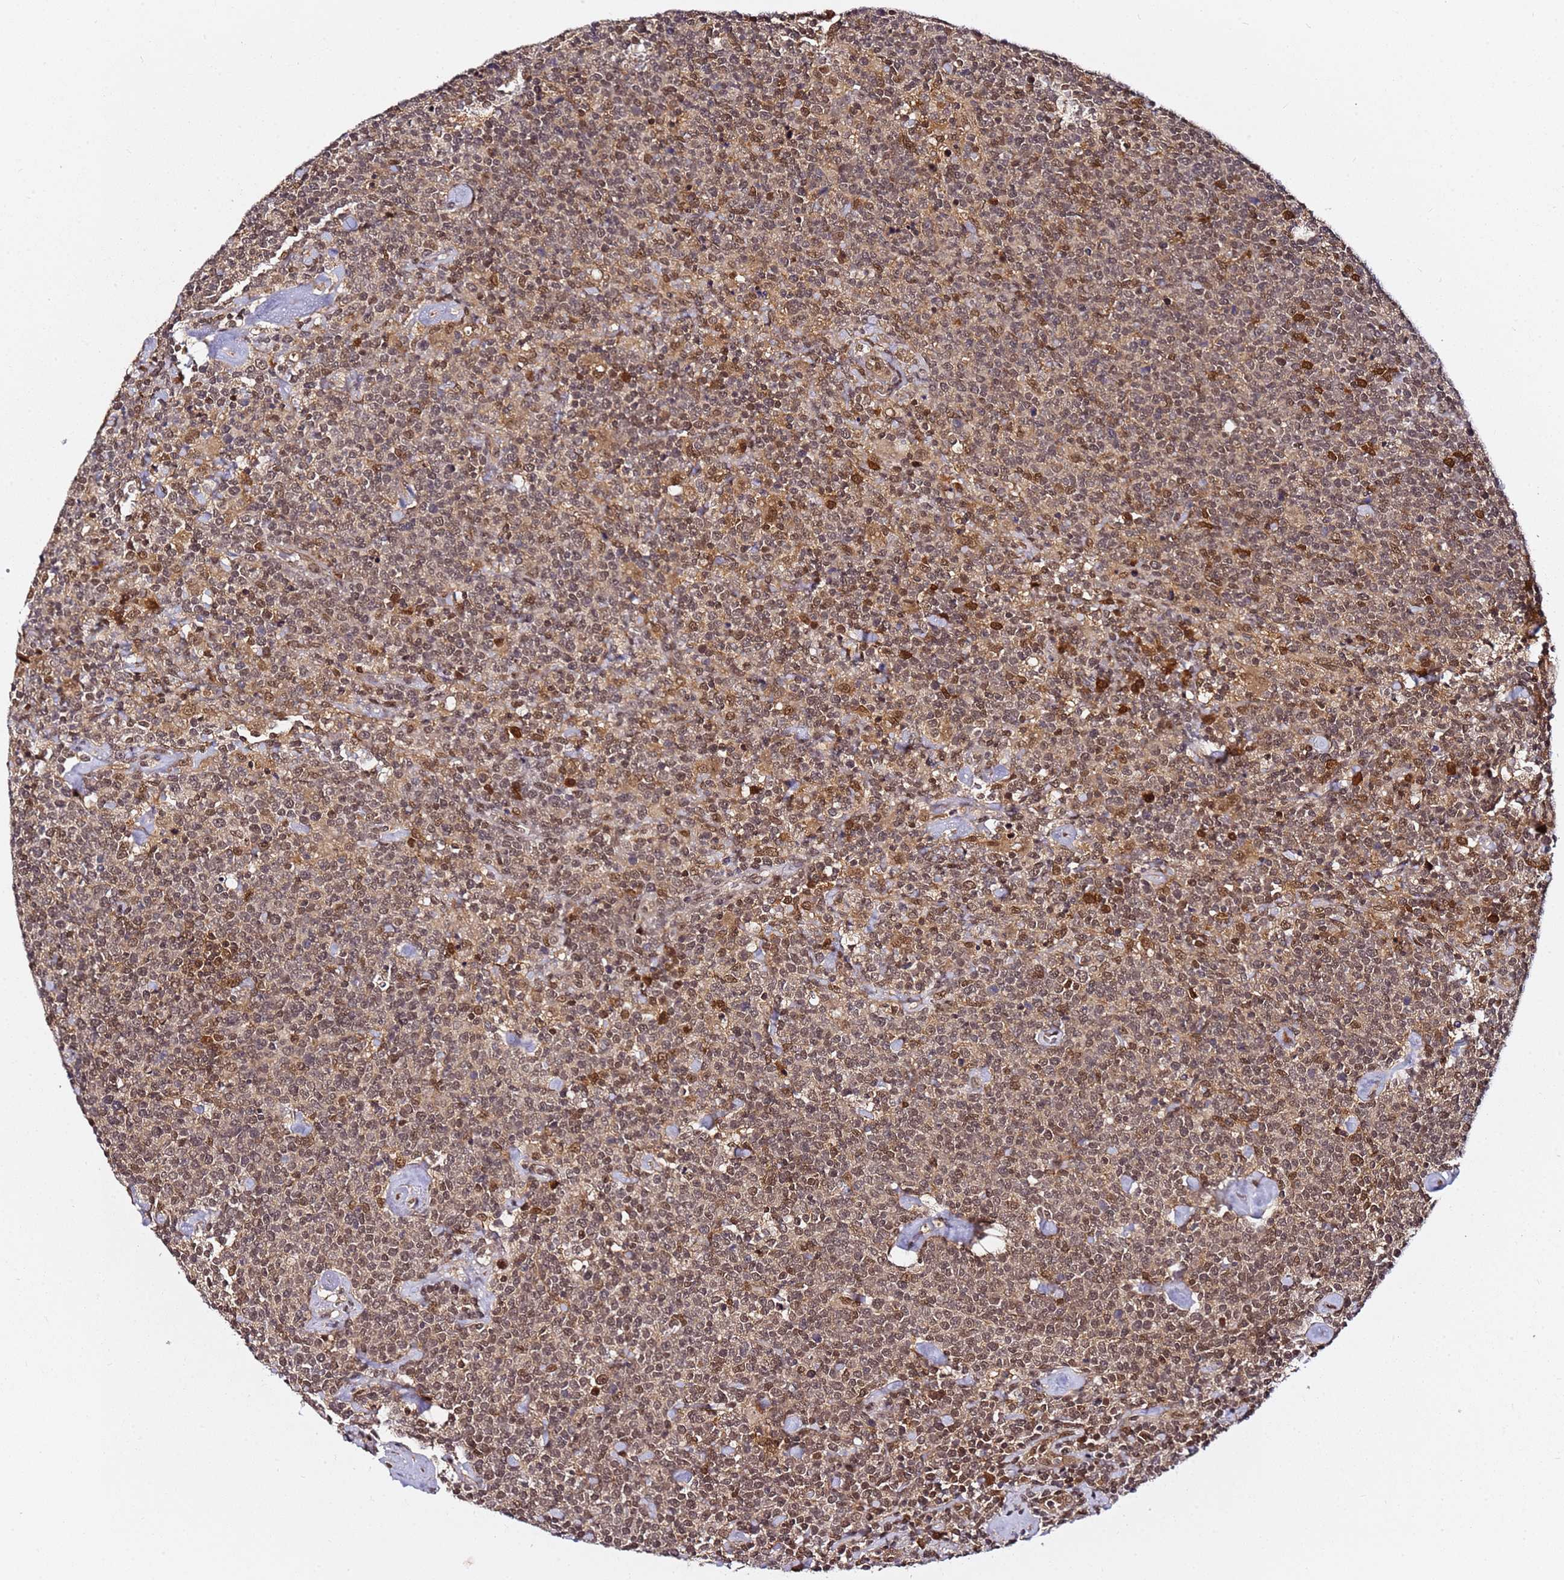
{"staining": {"intensity": "moderate", "quantity": "25%-75%", "location": "nuclear"}, "tissue": "lymphoma", "cell_type": "Tumor cells", "image_type": "cancer", "snomed": [{"axis": "morphology", "description": "Malignant lymphoma, non-Hodgkin's type, High grade"}, {"axis": "topography", "description": "Lymph node"}], "caption": "Human high-grade malignant lymphoma, non-Hodgkin's type stained with a protein marker demonstrates moderate staining in tumor cells.", "gene": "RGS18", "patient": {"sex": "male", "age": 61}}